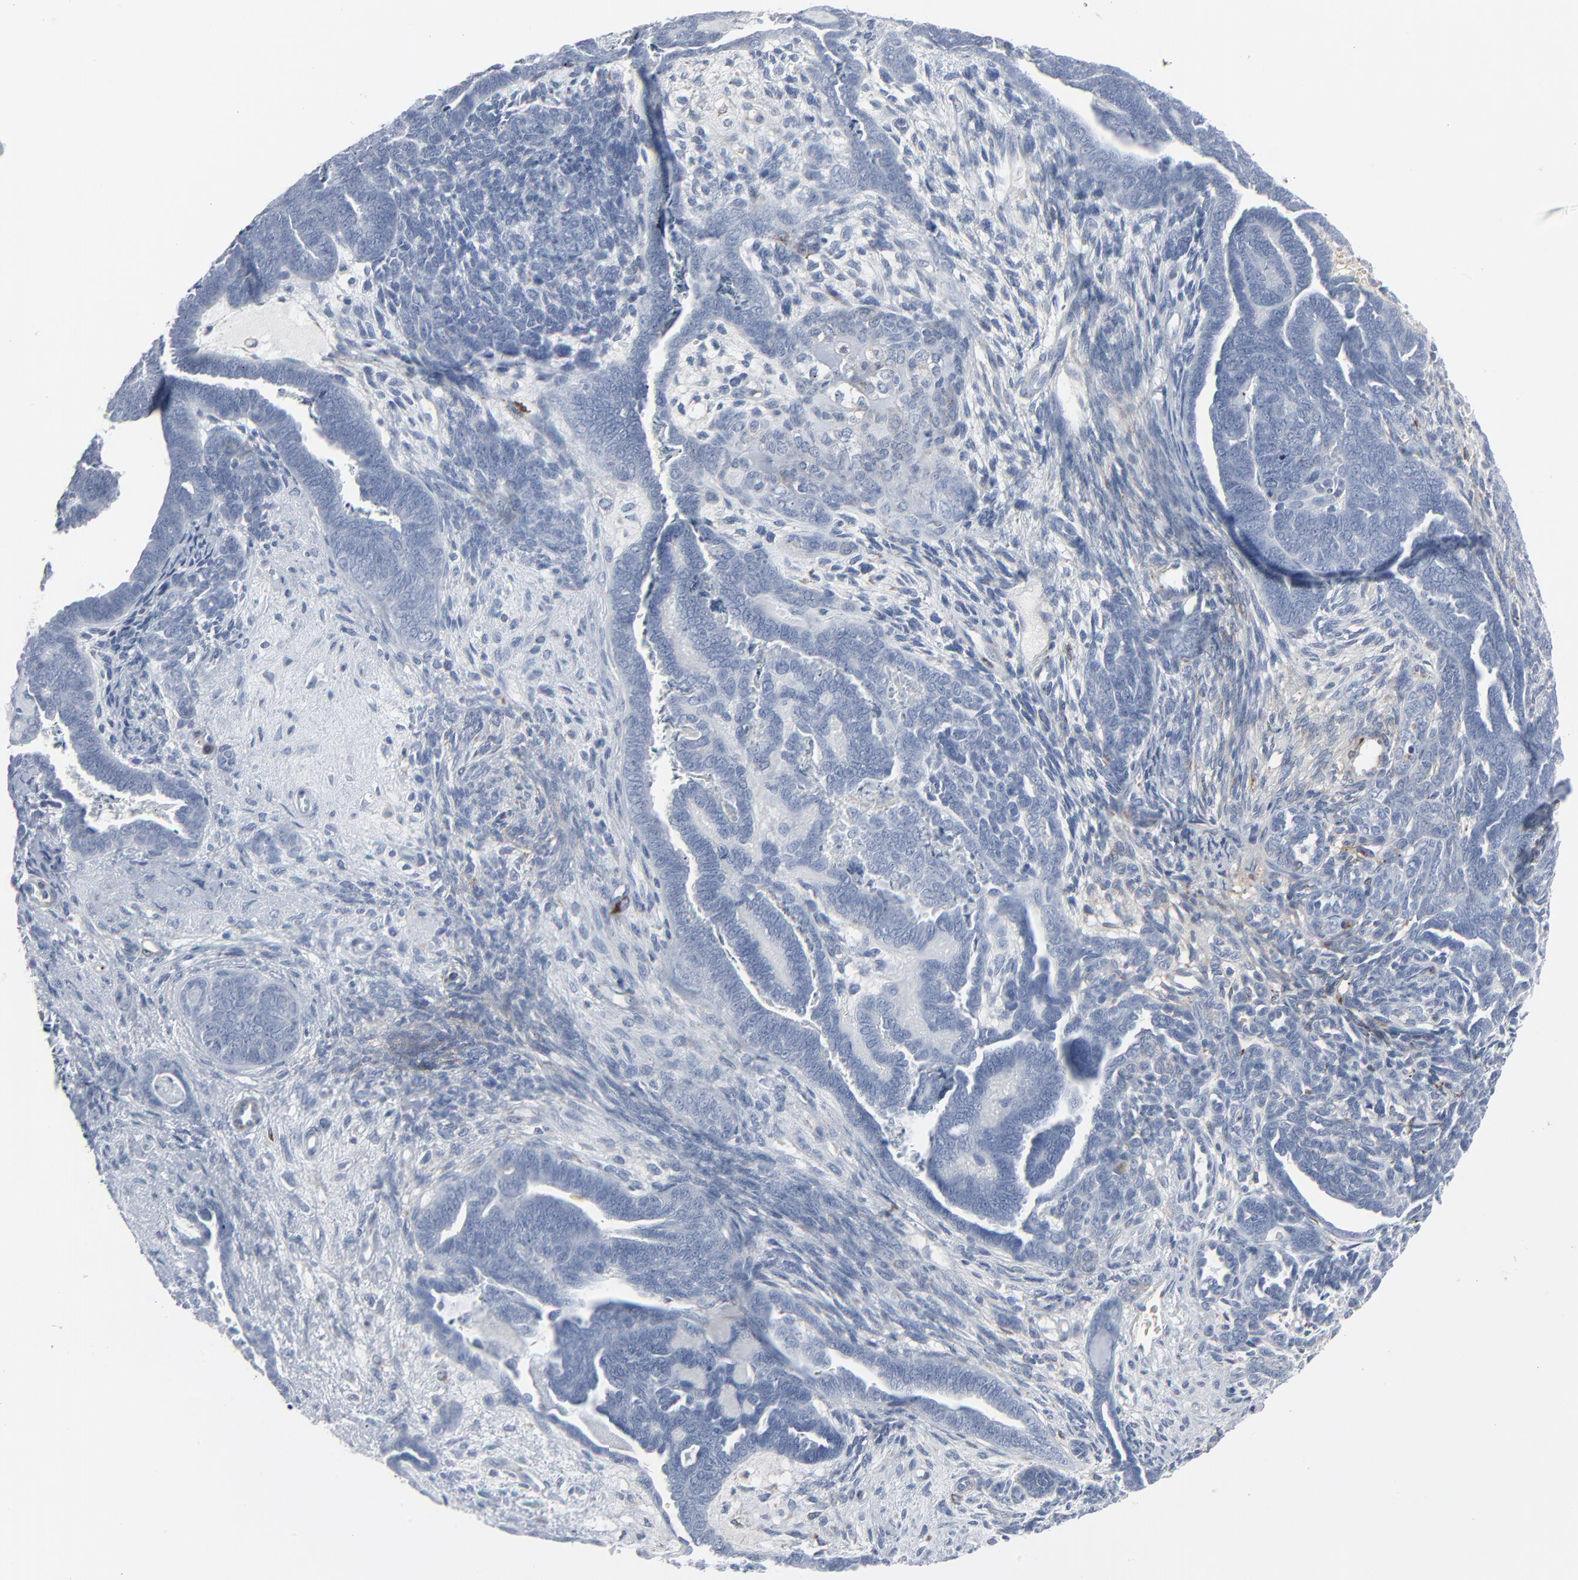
{"staining": {"intensity": "negative", "quantity": "none", "location": "none"}, "tissue": "endometrial cancer", "cell_type": "Tumor cells", "image_type": "cancer", "snomed": [{"axis": "morphology", "description": "Neoplasm, malignant, NOS"}, {"axis": "topography", "description": "Endometrium"}], "caption": "Endometrial cancer (malignant neoplasm) stained for a protein using immunohistochemistry (IHC) shows no expression tumor cells.", "gene": "BGN", "patient": {"sex": "female", "age": 74}}